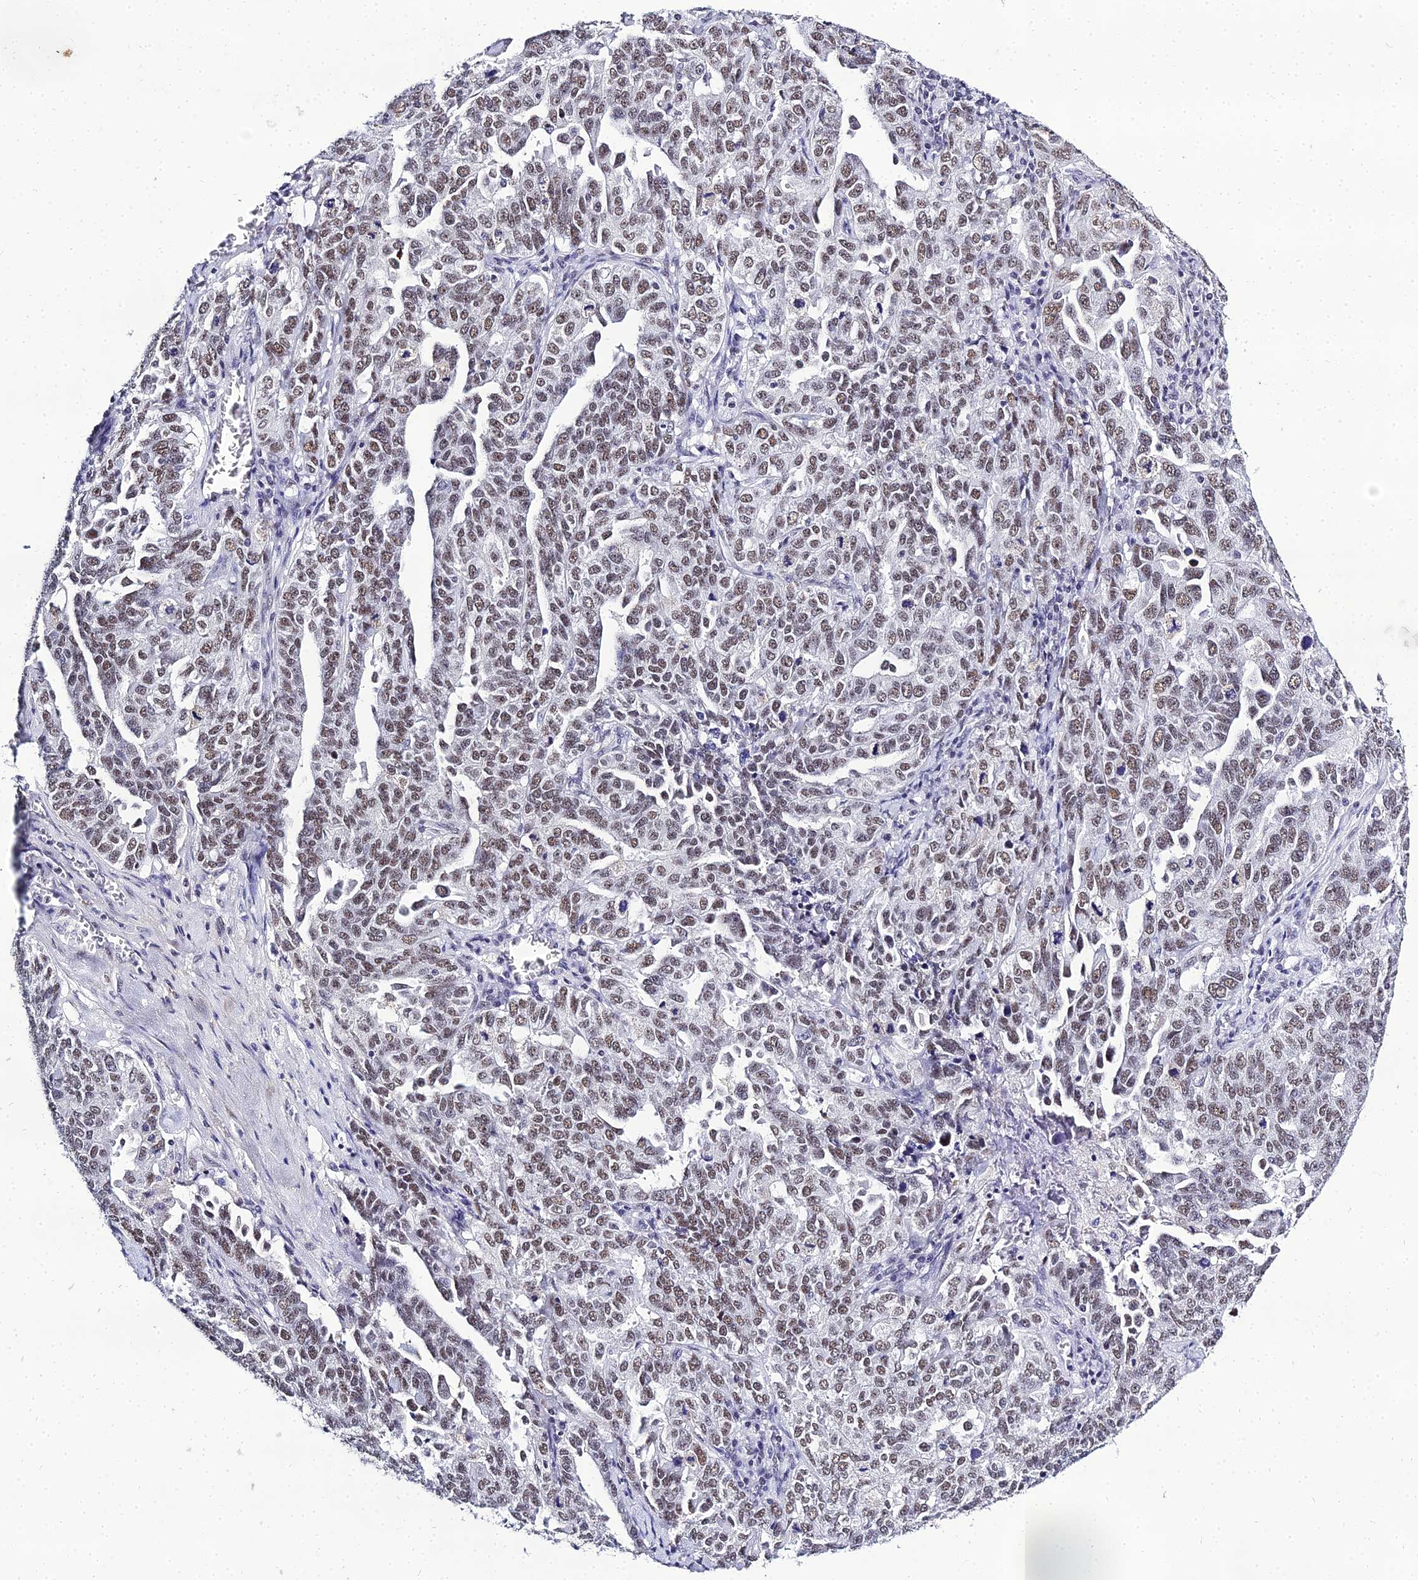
{"staining": {"intensity": "moderate", "quantity": ">75%", "location": "nuclear"}, "tissue": "ovarian cancer", "cell_type": "Tumor cells", "image_type": "cancer", "snomed": [{"axis": "morphology", "description": "Carcinoma, endometroid"}, {"axis": "topography", "description": "Ovary"}], "caption": "Brown immunohistochemical staining in human ovarian cancer (endometroid carcinoma) demonstrates moderate nuclear positivity in about >75% of tumor cells.", "gene": "PPP4R2", "patient": {"sex": "female", "age": 62}}